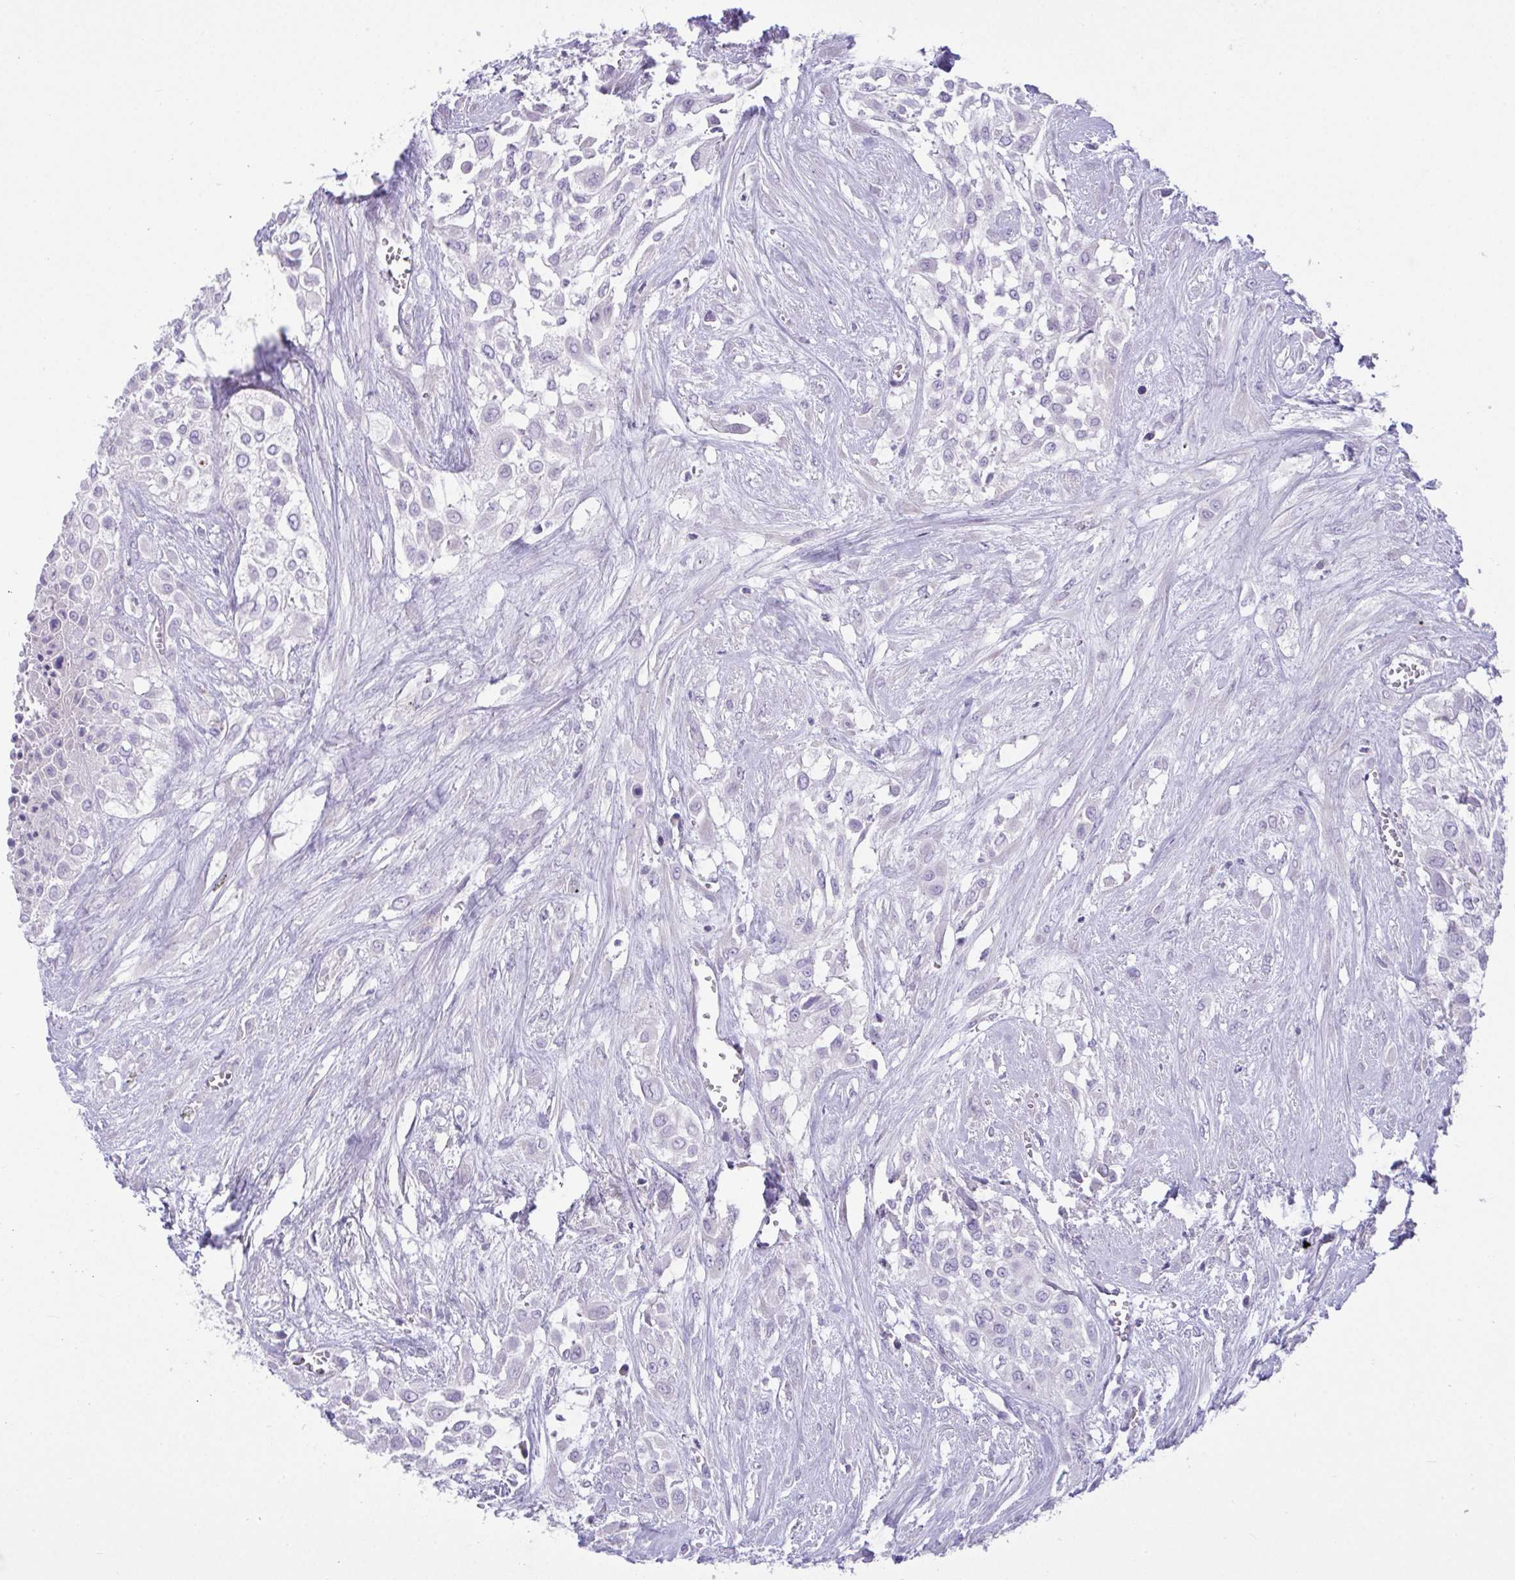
{"staining": {"intensity": "negative", "quantity": "none", "location": "none"}, "tissue": "urothelial cancer", "cell_type": "Tumor cells", "image_type": "cancer", "snomed": [{"axis": "morphology", "description": "Urothelial carcinoma, High grade"}, {"axis": "topography", "description": "Urinary bladder"}], "caption": "Micrograph shows no protein expression in tumor cells of urothelial carcinoma (high-grade) tissue.", "gene": "C4orf33", "patient": {"sex": "male", "age": 57}}